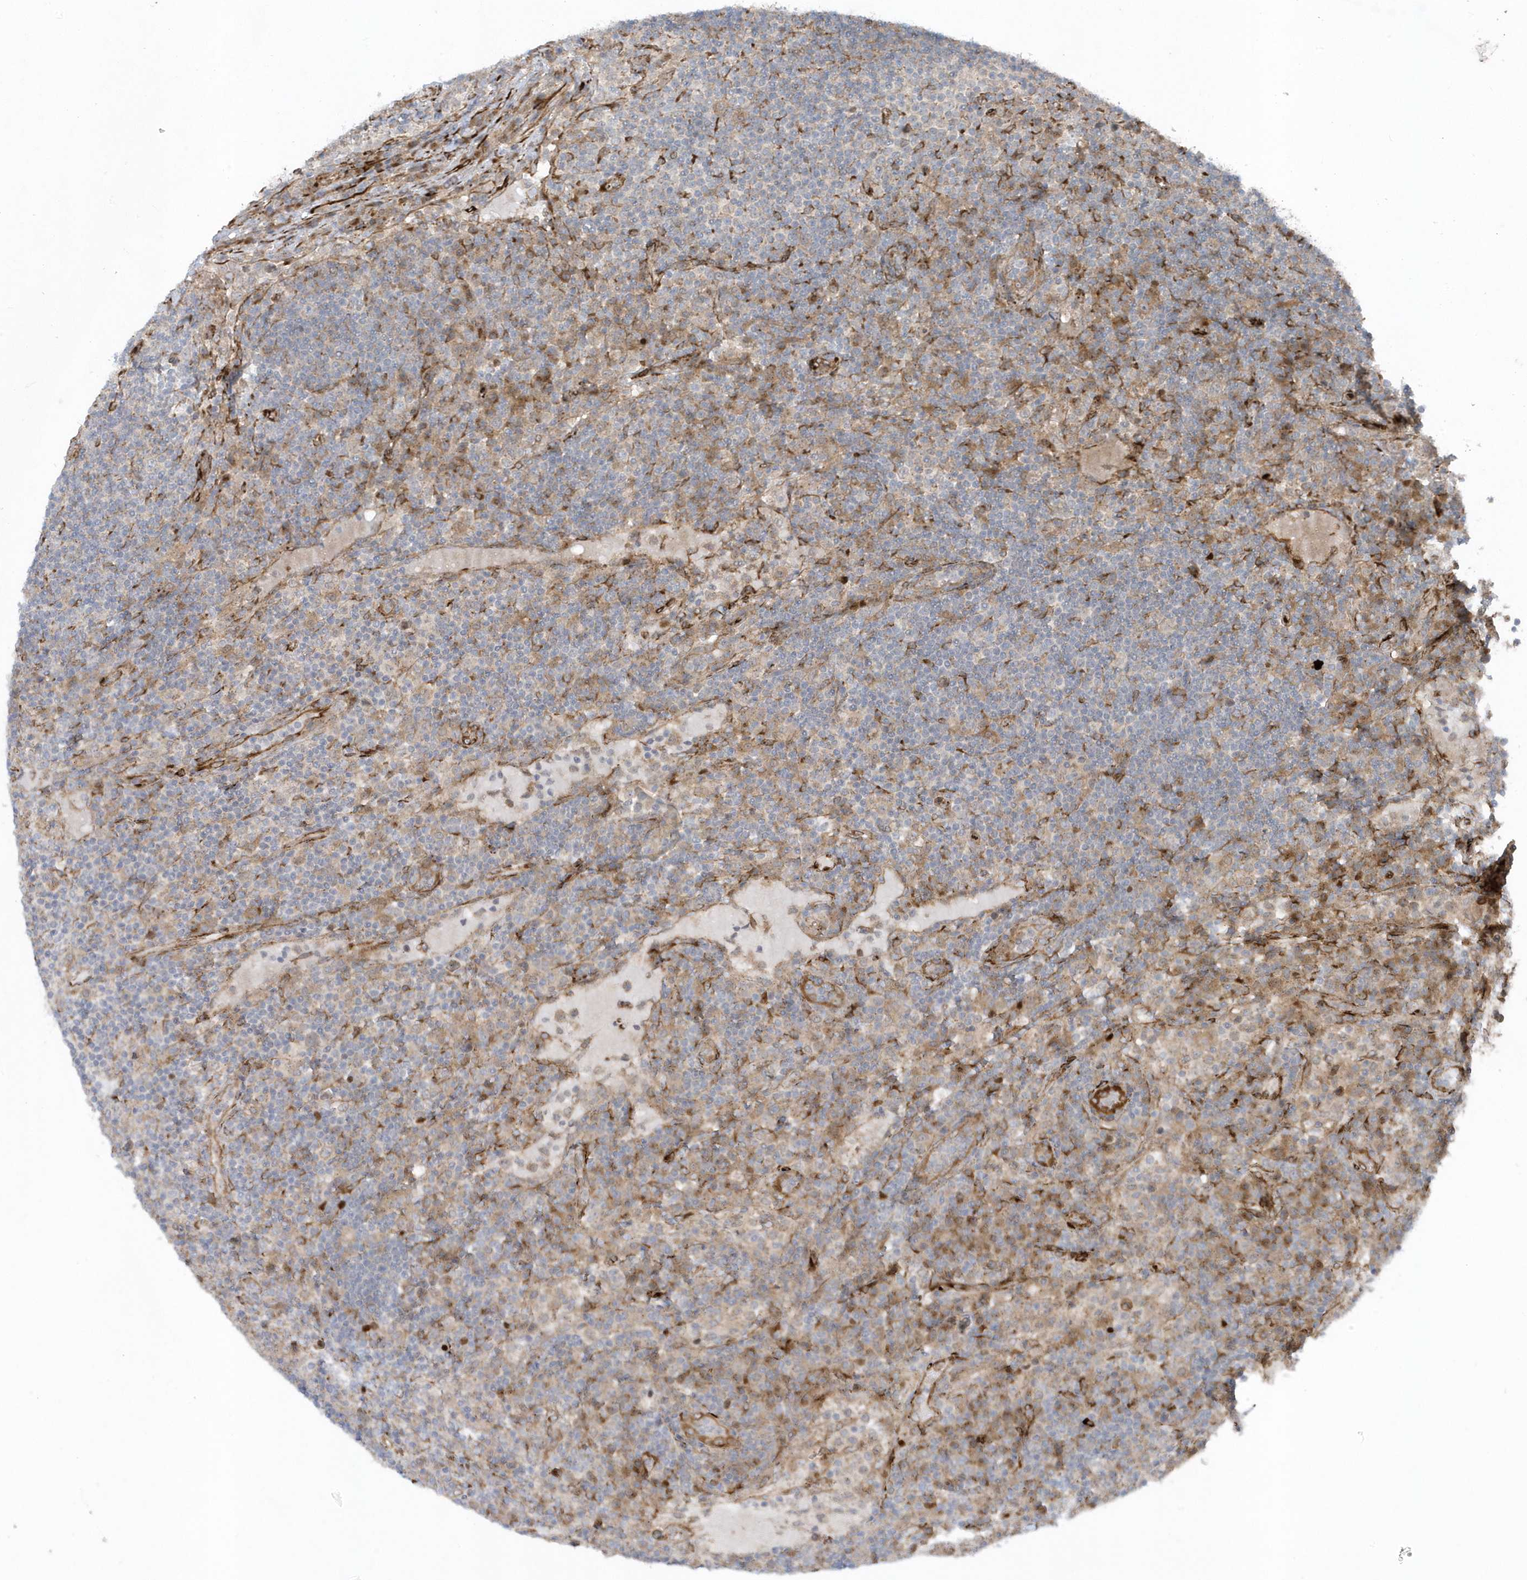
{"staining": {"intensity": "negative", "quantity": "none", "location": "none"}, "tissue": "lymph node", "cell_type": "Non-germinal center cells", "image_type": "normal", "snomed": [{"axis": "morphology", "description": "Normal tissue, NOS"}, {"axis": "topography", "description": "Lymph node"}], "caption": "High power microscopy histopathology image of an immunohistochemistry histopathology image of benign lymph node, revealing no significant positivity in non-germinal center cells.", "gene": "FAM98A", "patient": {"sex": "female", "age": 53}}